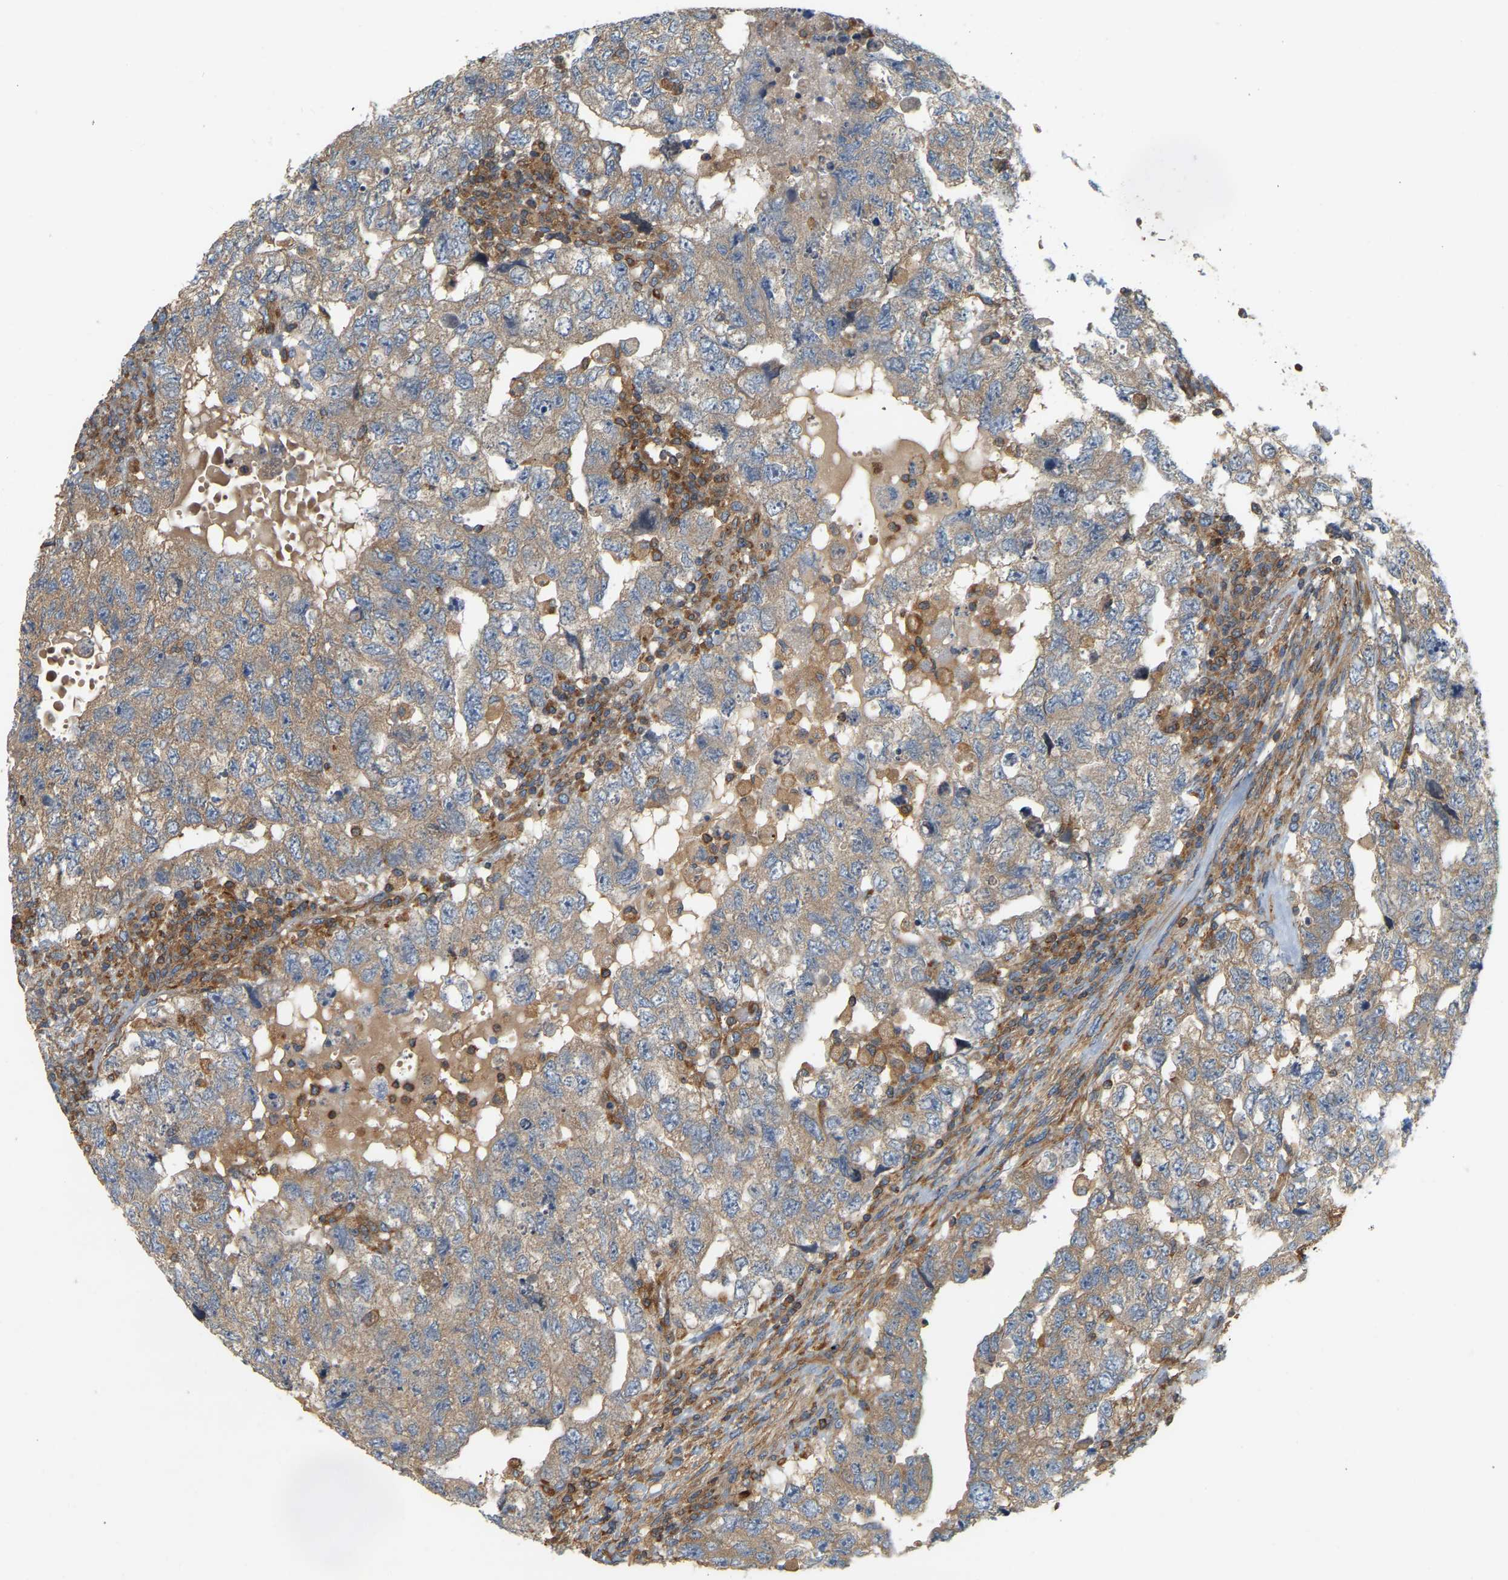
{"staining": {"intensity": "weak", "quantity": ">75%", "location": "cytoplasmic/membranous"}, "tissue": "testis cancer", "cell_type": "Tumor cells", "image_type": "cancer", "snomed": [{"axis": "morphology", "description": "Carcinoma, Embryonal, NOS"}, {"axis": "topography", "description": "Testis"}], "caption": "Tumor cells demonstrate low levels of weak cytoplasmic/membranous positivity in approximately >75% of cells in testis cancer.", "gene": "AKAP13", "patient": {"sex": "male", "age": 36}}